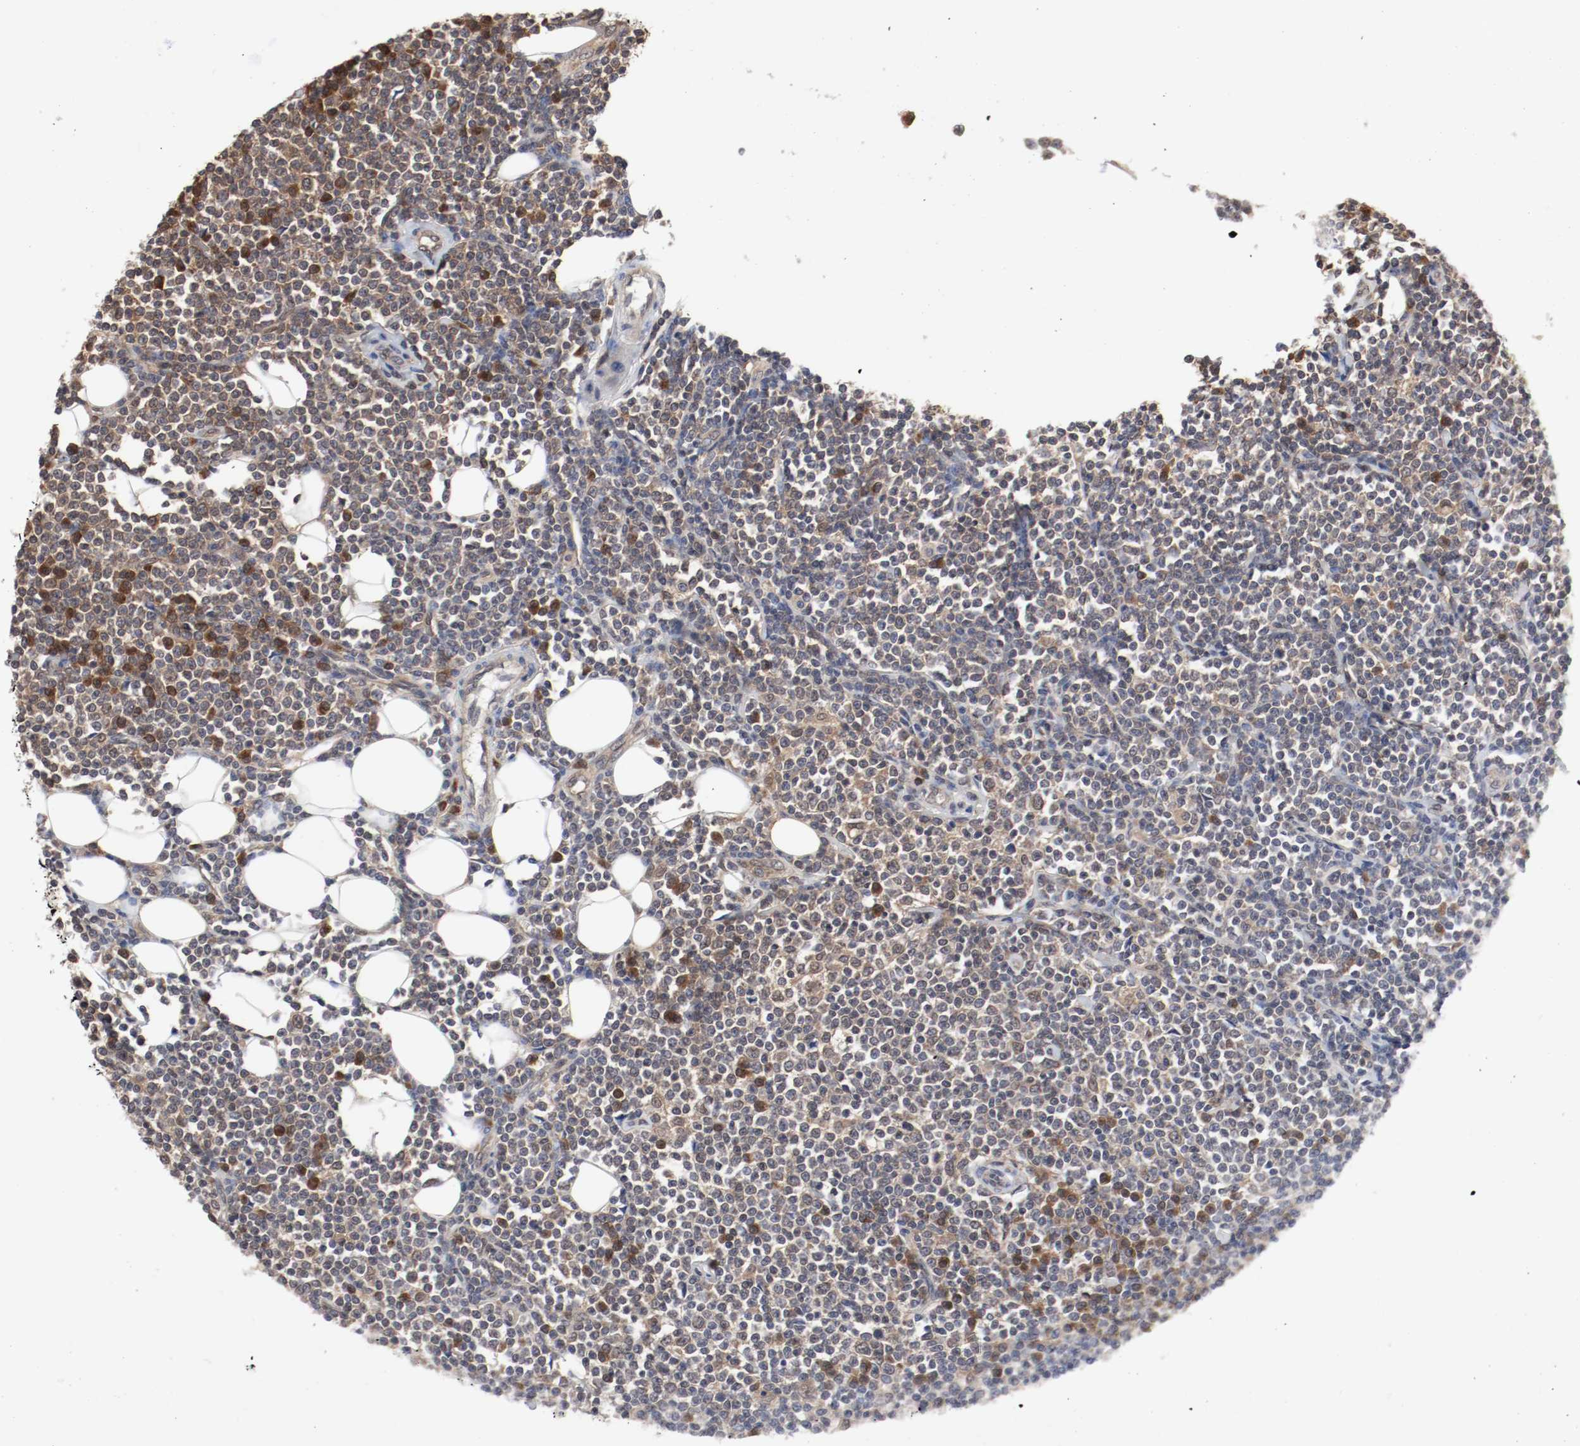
{"staining": {"intensity": "moderate", "quantity": ">75%", "location": "cytoplasmic/membranous"}, "tissue": "lymphoma", "cell_type": "Tumor cells", "image_type": "cancer", "snomed": [{"axis": "morphology", "description": "Malignant lymphoma, non-Hodgkin's type, Low grade"}, {"axis": "topography", "description": "Soft tissue"}], "caption": "Tumor cells show moderate cytoplasmic/membranous positivity in about >75% of cells in malignant lymphoma, non-Hodgkin's type (low-grade).", "gene": "AFG3L2", "patient": {"sex": "male", "age": 92}}